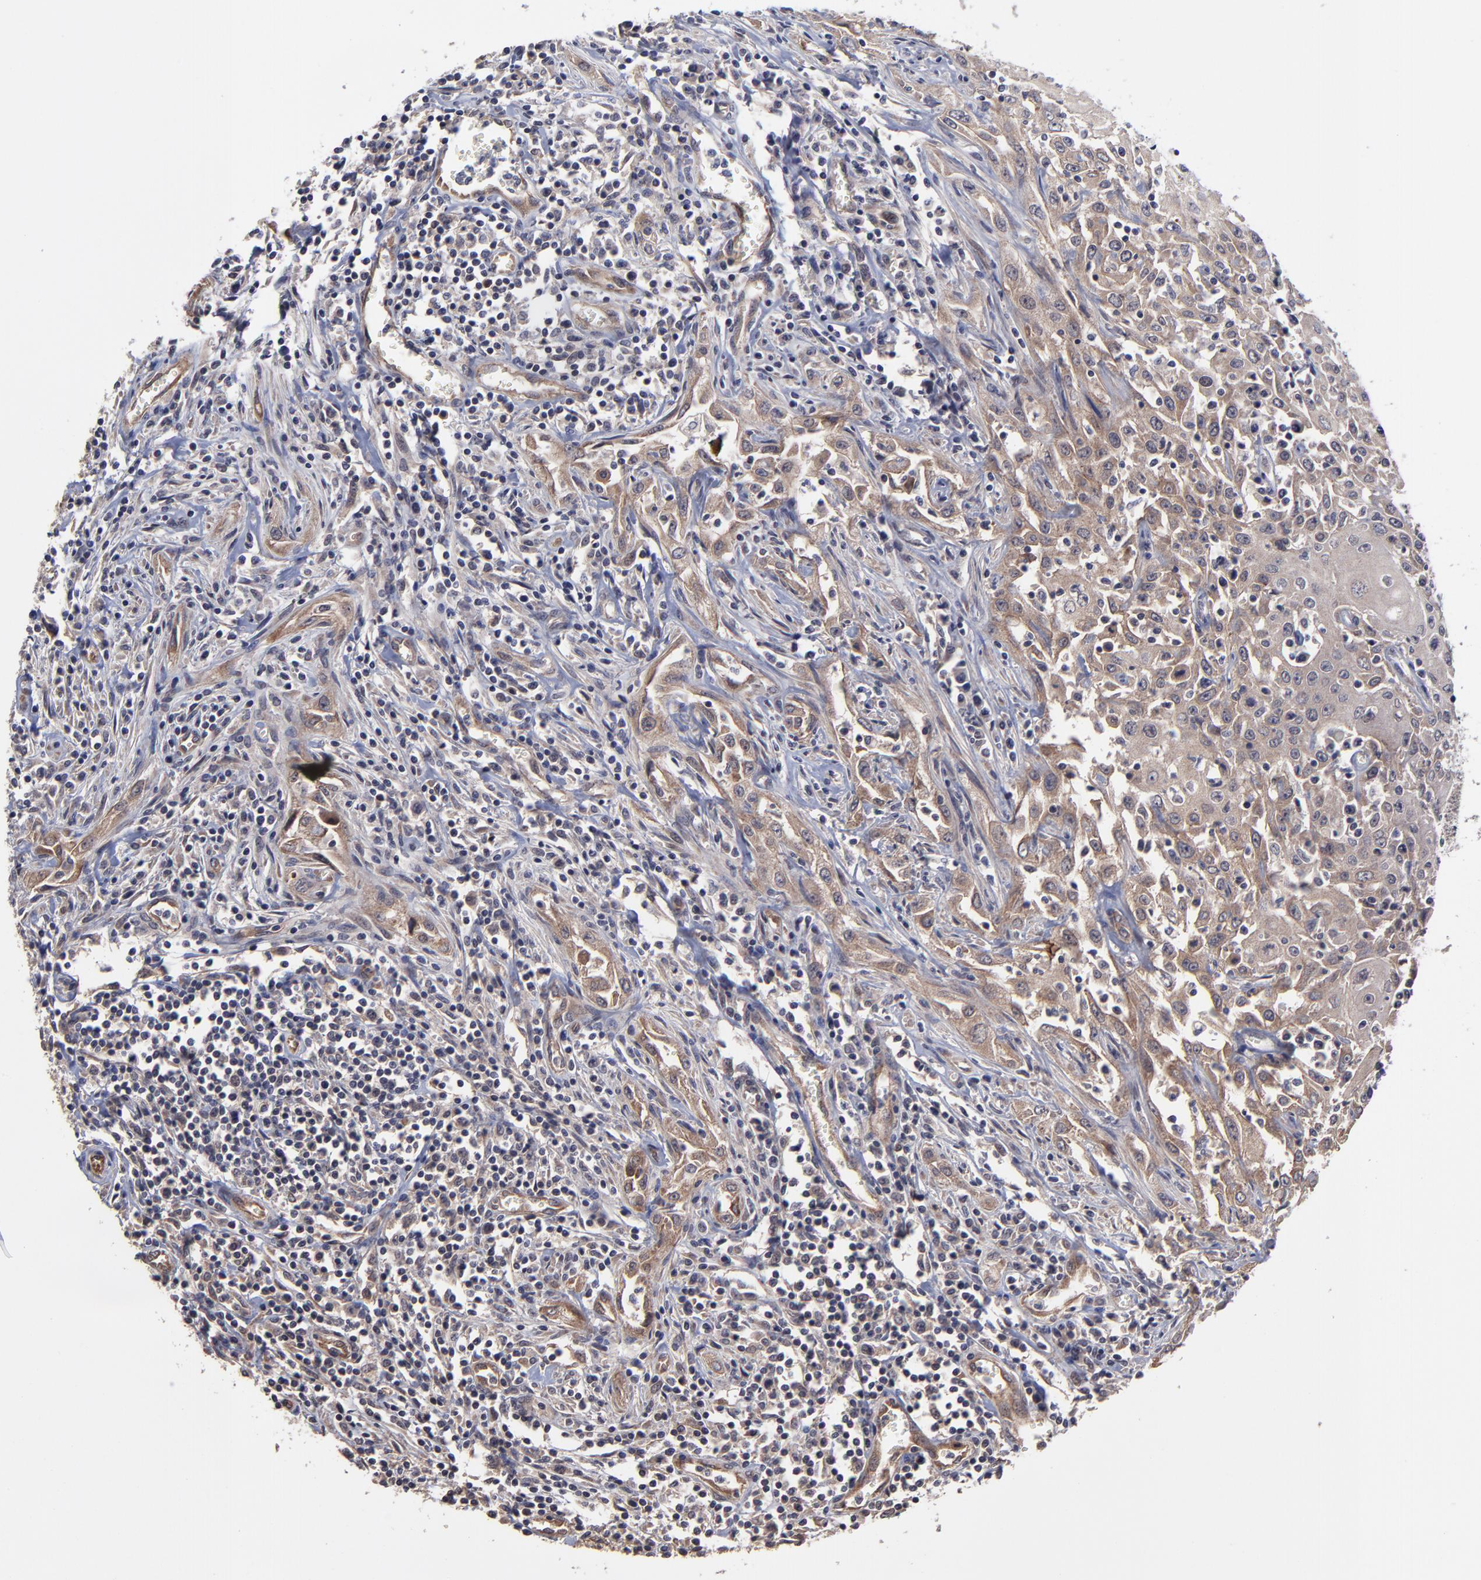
{"staining": {"intensity": "moderate", "quantity": ">75%", "location": "cytoplasmic/membranous"}, "tissue": "head and neck cancer", "cell_type": "Tumor cells", "image_type": "cancer", "snomed": [{"axis": "morphology", "description": "Squamous cell carcinoma, NOS"}, {"axis": "topography", "description": "Oral tissue"}, {"axis": "topography", "description": "Head-Neck"}], "caption": "IHC micrograph of squamous cell carcinoma (head and neck) stained for a protein (brown), which shows medium levels of moderate cytoplasmic/membranous expression in approximately >75% of tumor cells.", "gene": "ZNF780B", "patient": {"sex": "female", "age": 76}}